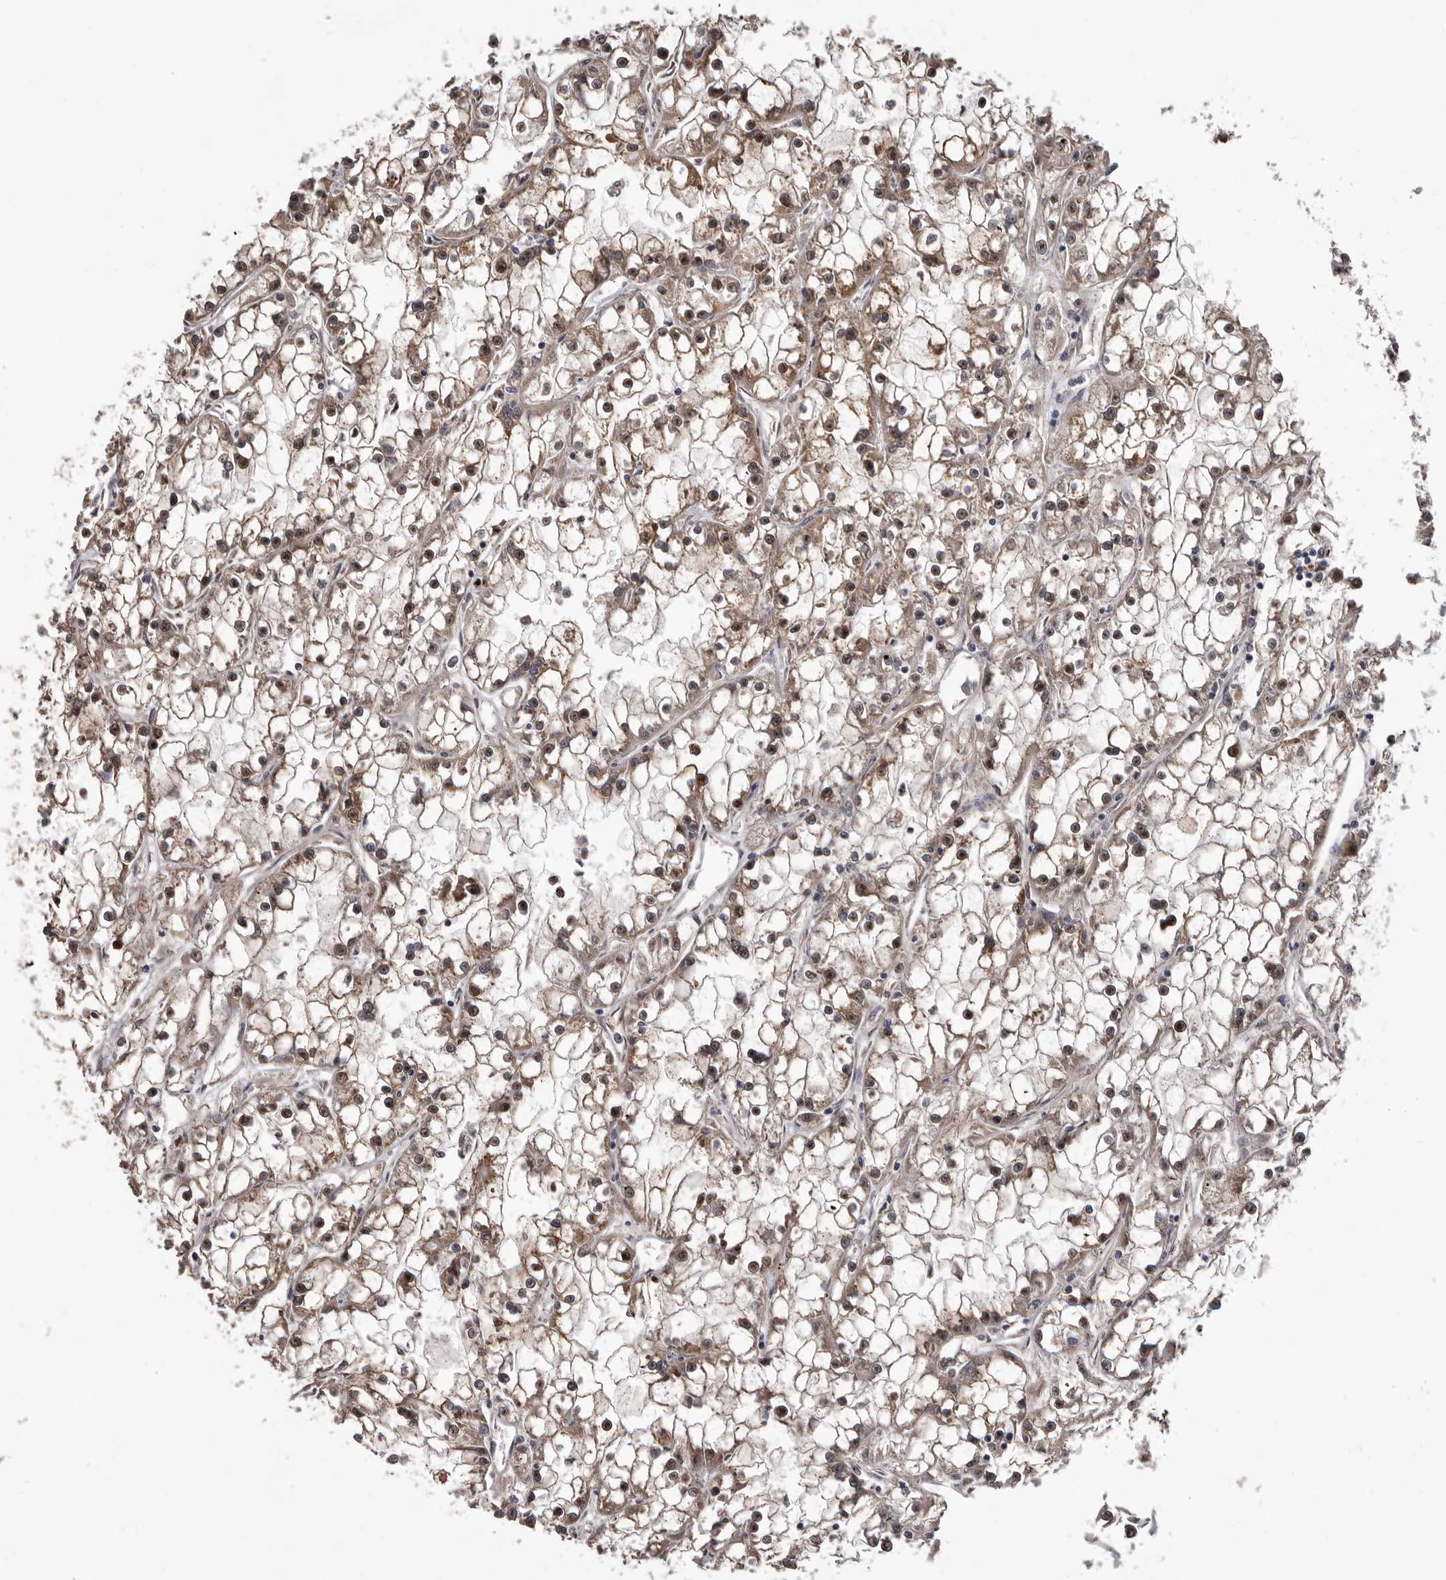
{"staining": {"intensity": "weak", "quantity": "25%-75%", "location": "cytoplasmic/membranous"}, "tissue": "renal cancer", "cell_type": "Tumor cells", "image_type": "cancer", "snomed": [{"axis": "morphology", "description": "Adenocarcinoma, NOS"}, {"axis": "topography", "description": "Kidney"}], "caption": "High-magnification brightfield microscopy of renal cancer stained with DAB (3,3'-diaminobenzidine) (brown) and counterstained with hematoxylin (blue). tumor cells exhibit weak cytoplasmic/membranous positivity is seen in about25%-75% of cells. (DAB IHC with brightfield microscopy, high magnification).", "gene": "PRKD1", "patient": {"sex": "female", "age": 52}}